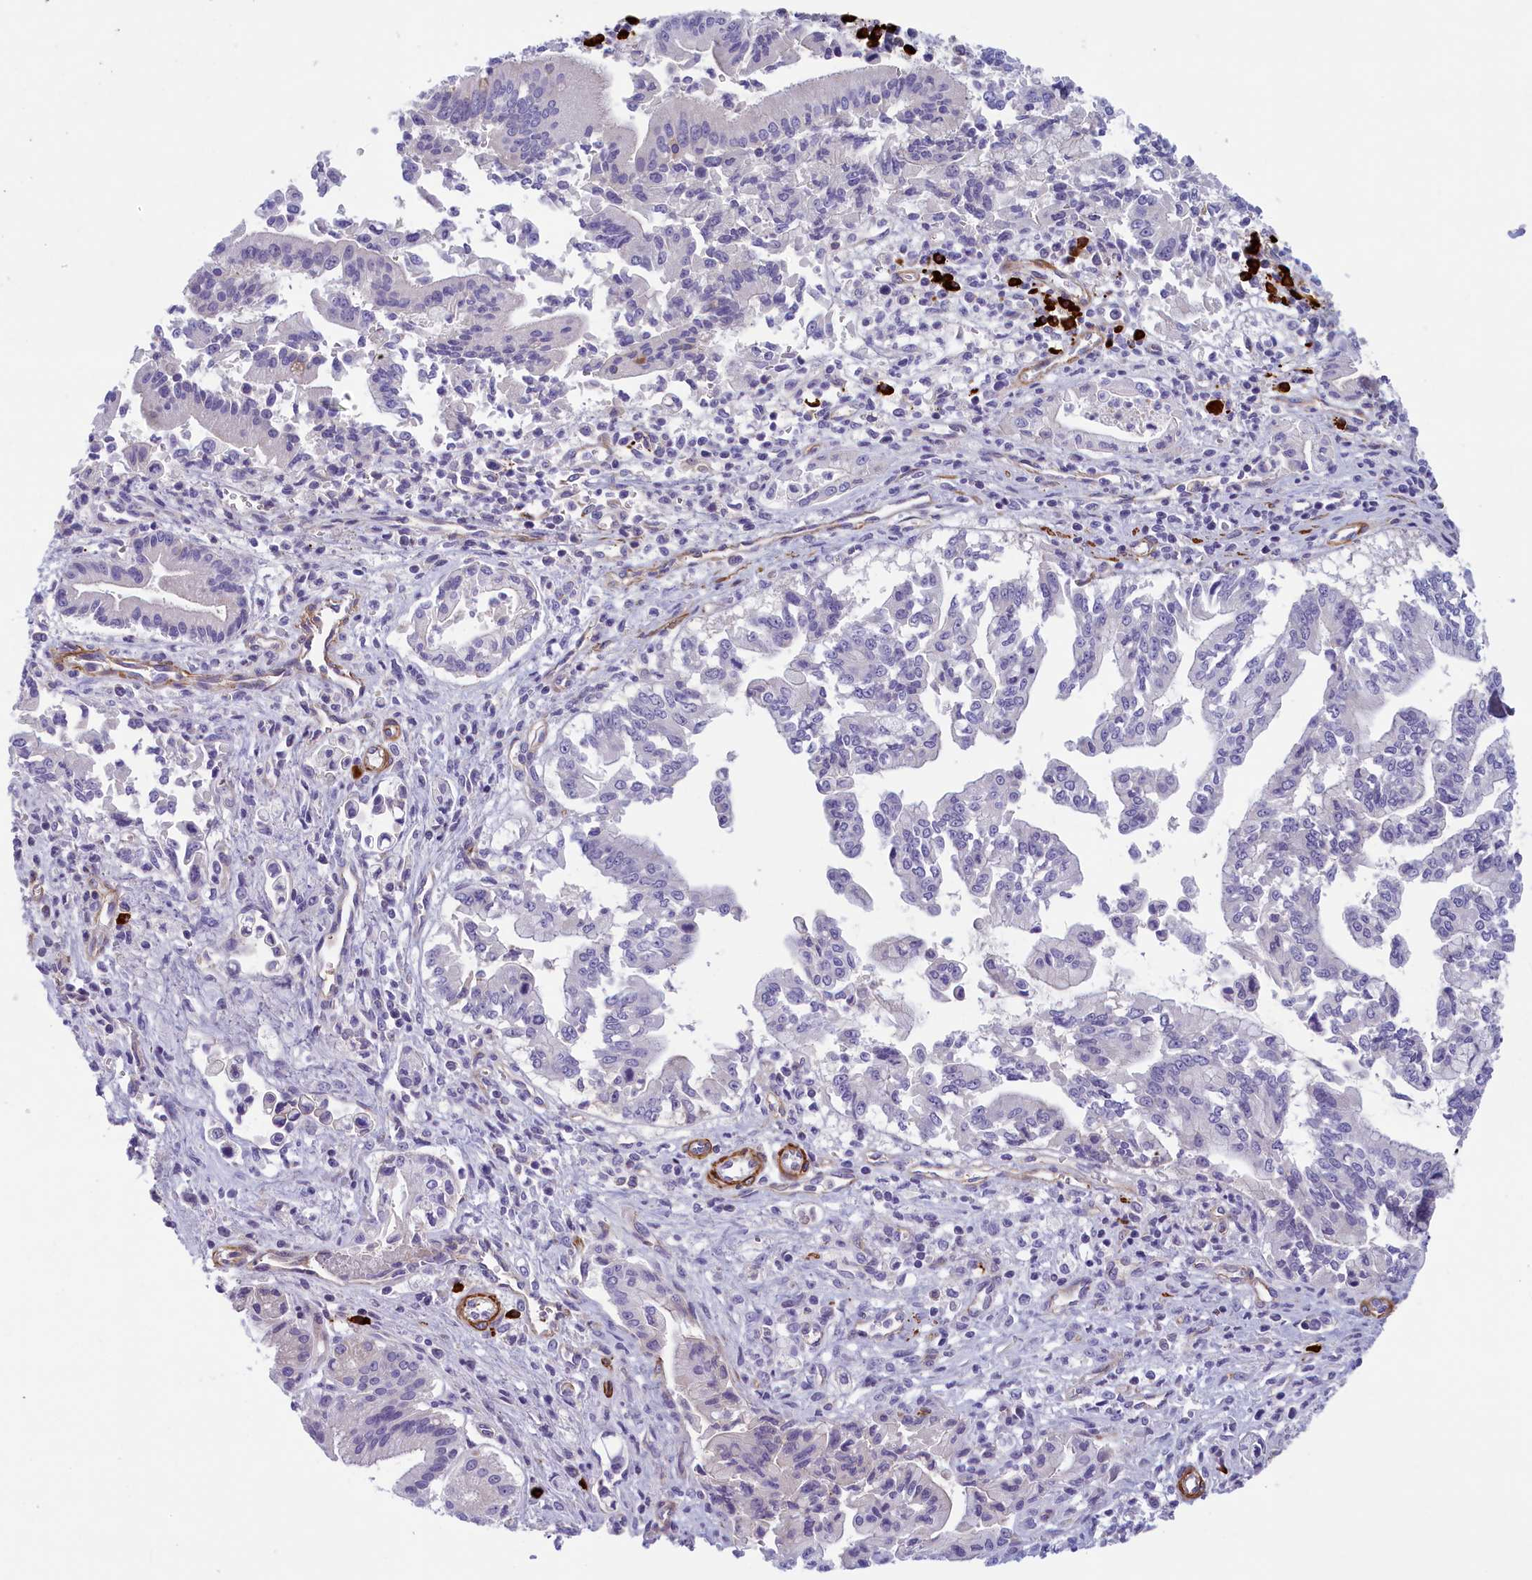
{"staining": {"intensity": "negative", "quantity": "none", "location": "none"}, "tissue": "pancreatic cancer", "cell_type": "Tumor cells", "image_type": "cancer", "snomed": [{"axis": "morphology", "description": "Adenocarcinoma, NOS"}, {"axis": "topography", "description": "Pancreas"}], "caption": "DAB (3,3'-diaminobenzidine) immunohistochemical staining of adenocarcinoma (pancreatic) exhibits no significant expression in tumor cells. The staining was performed using DAB (3,3'-diaminobenzidine) to visualize the protein expression in brown, while the nuclei were stained in blue with hematoxylin (Magnification: 20x).", "gene": "BCL2L13", "patient": {"sex": "male", "age": 78}}